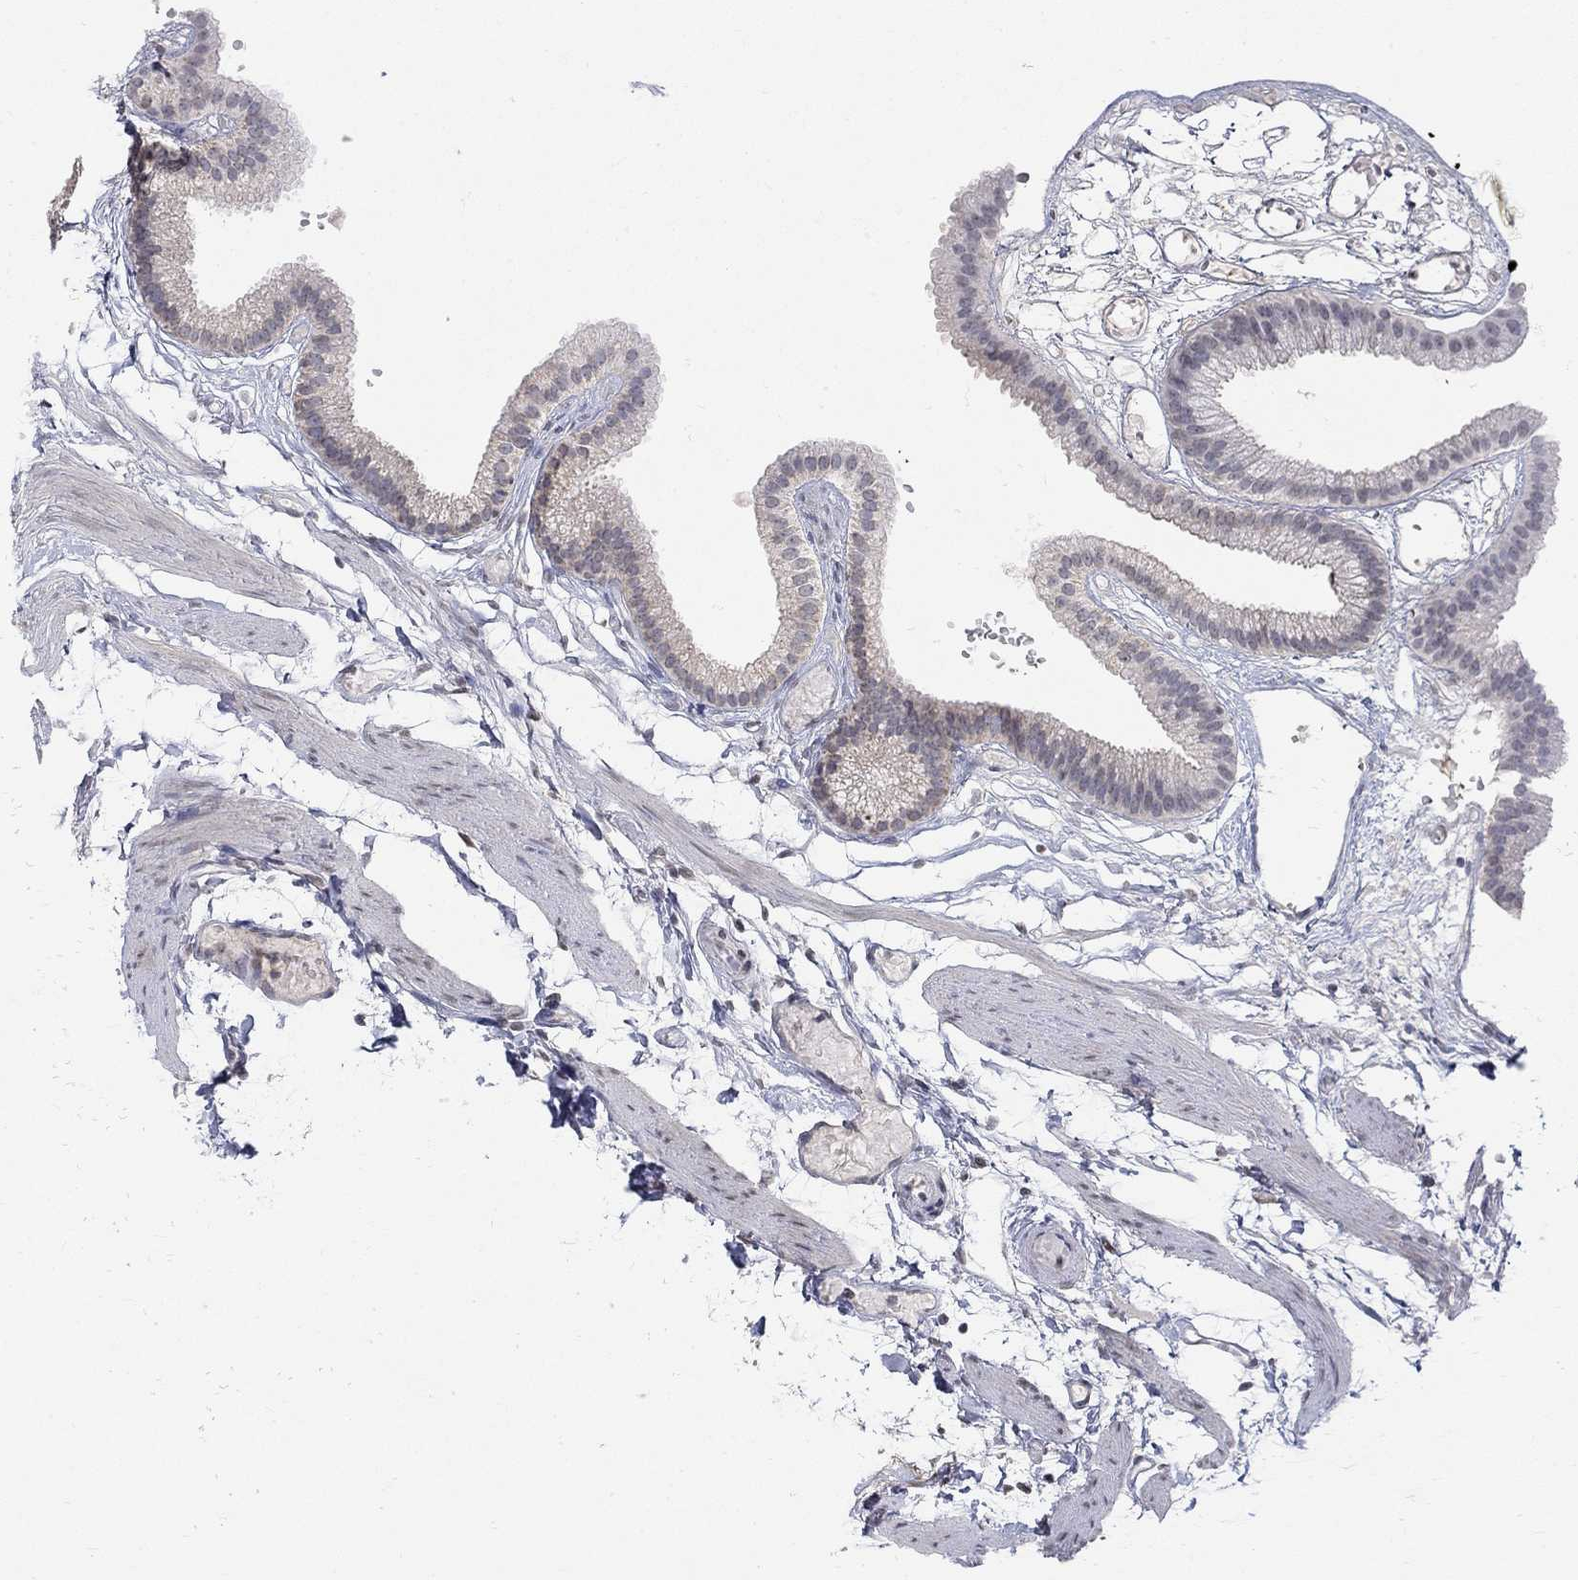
{"staining": {"intensity": "negative", "quantity": "none", "location": "none"}, "tissue": "gallbladder", "cell_type": "Glandular cells", "image_type": "normal", "snomed": [{"axis": "morphology", "description": "Normal tissue, NOS"}, {"axis": "topography", "description": "Gallbladder"}], "caption": "Immunohistochemistry (IHC) of normal gallbladder demonstrates no expression in glandular cells.", "gene": "KLF12", "patient": {"sex": "female", "age": 45}}